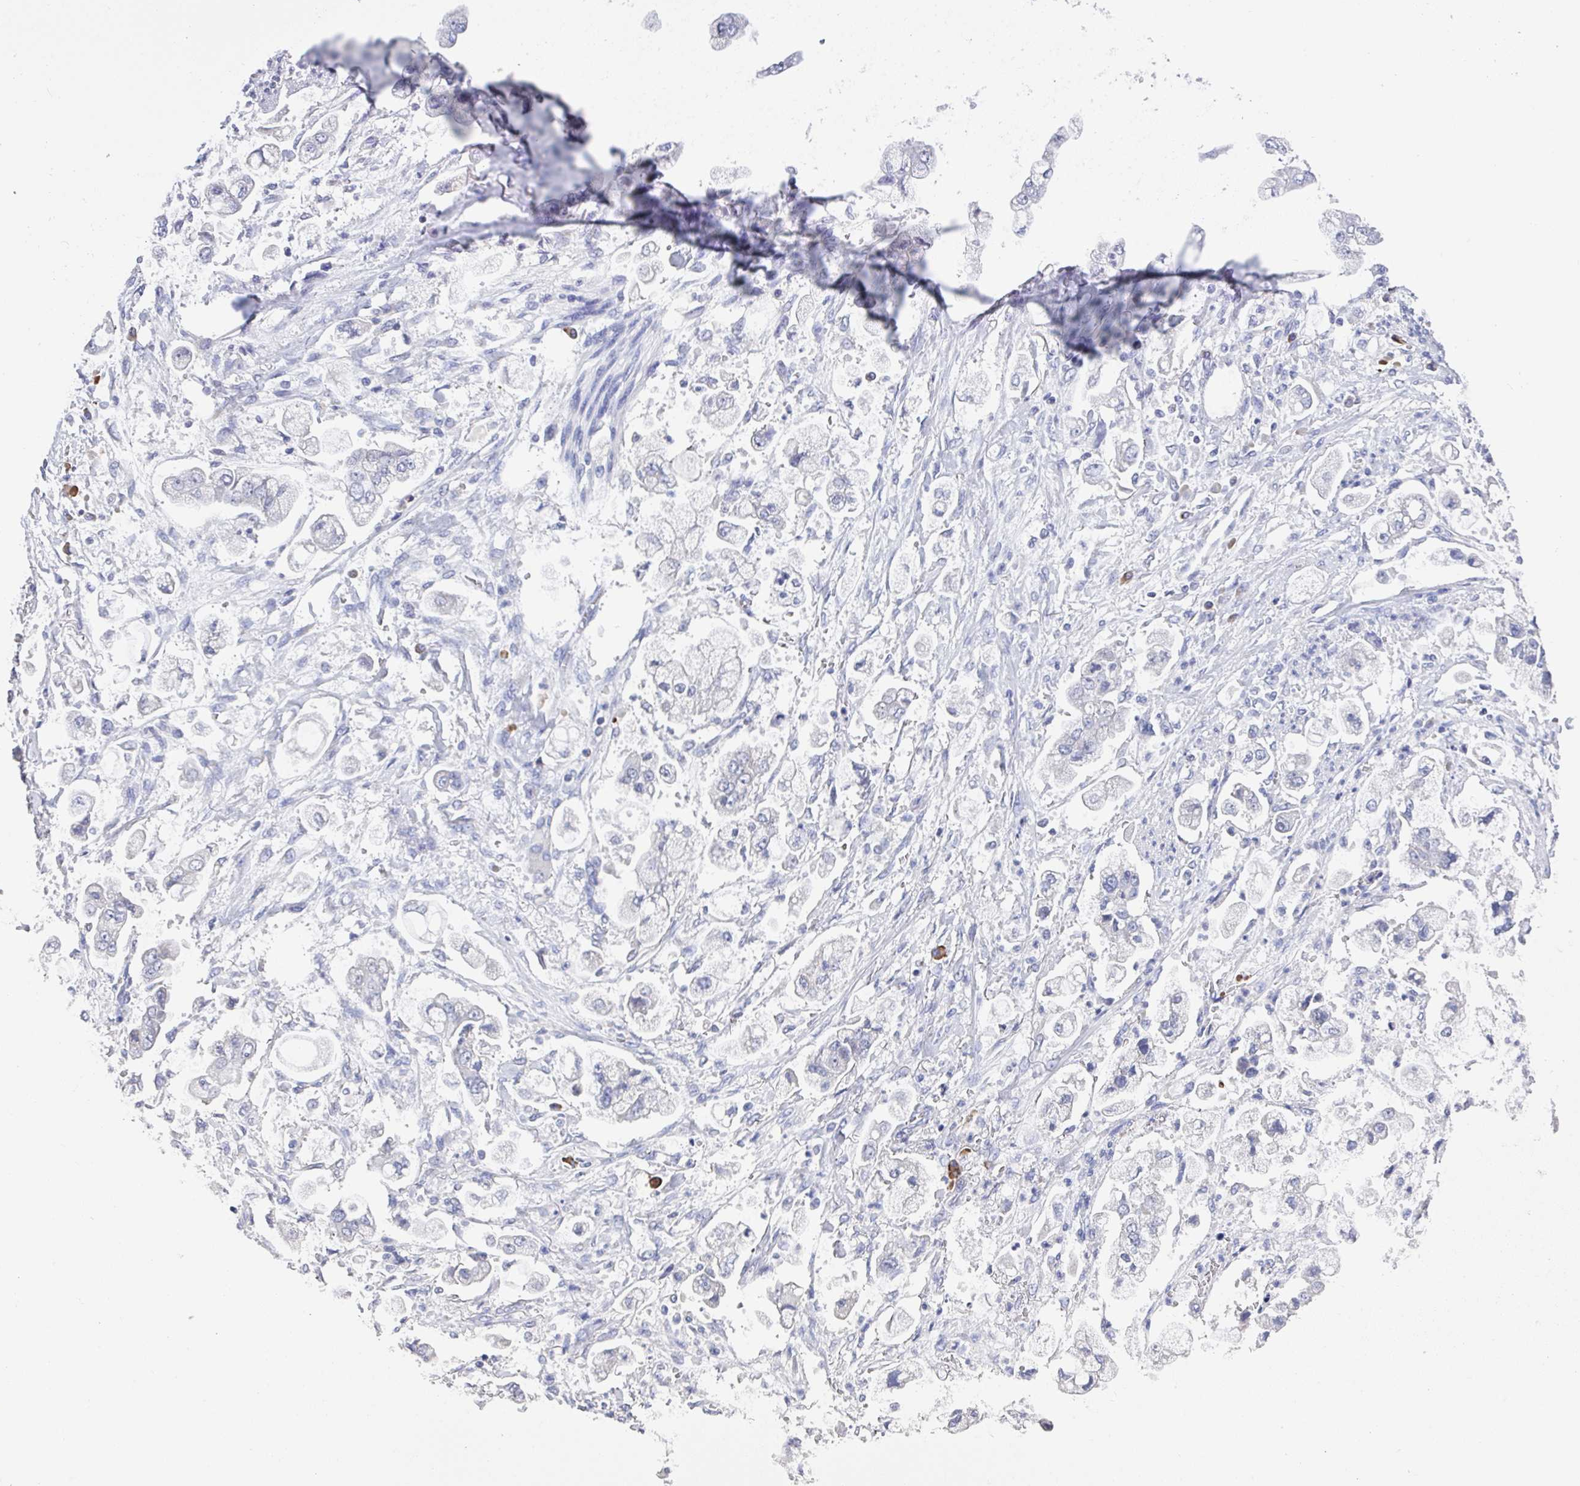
{"staining": {"intensity": "negative", "quantity": "none", "location": "none"}, "tissue": "stomach cancer", "cell_type": "Tumor cells", "image_type": "cancer", "snomed": [{"axis": "morphology", "description": "Adenocarcinoma, NOS"}, {"axis": "topography", "description": "Stomach"}], "caption": "Tumor cells are negative for brown protein staining in adenocarcinoma (stomach).", "gene": "LRRC58", "patient": {"sex": "male", "age": 62}}